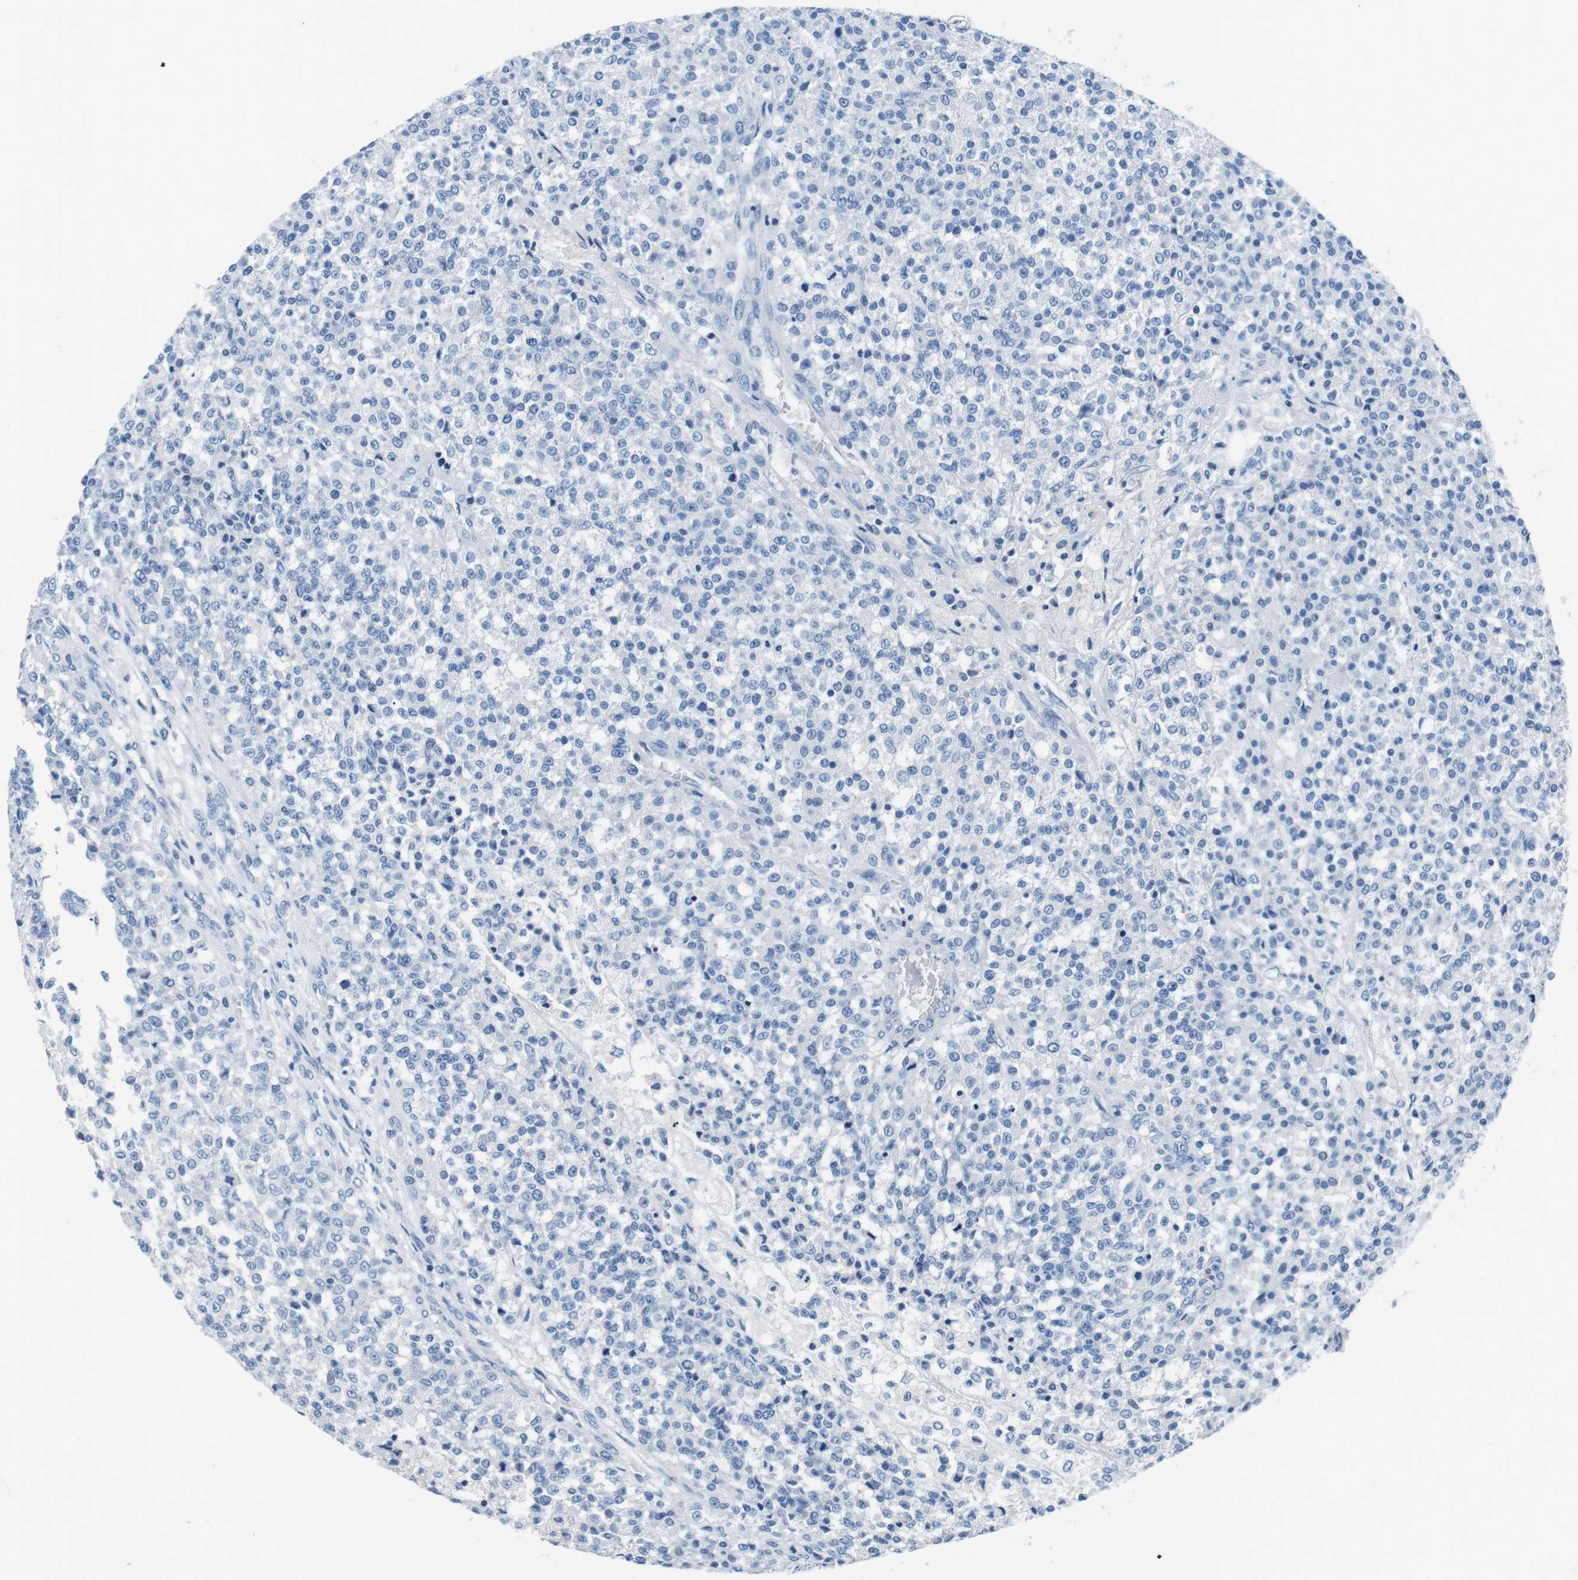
{"staining": {"intensity": "negative", "quantity": "none", "location": "none"}, "tissue": "testis cancer", "cell_type": "Tumor cells", "image_type": "cancer", "snomed": [{"axis": "morphology", "description": "Seminoma, NOS"}, {"axis": "topography", "description": "Testis"}], "caption": "A histopathology image of testis cancer stained for a protein reveals no brown staining in tumor cells. (DAB (3,3'-diaminobenzidine) IHC visualized using brightfield microscopy, high magnification).", "gene": "MUC2", "patient": {"sex": "male", "age": 59}}